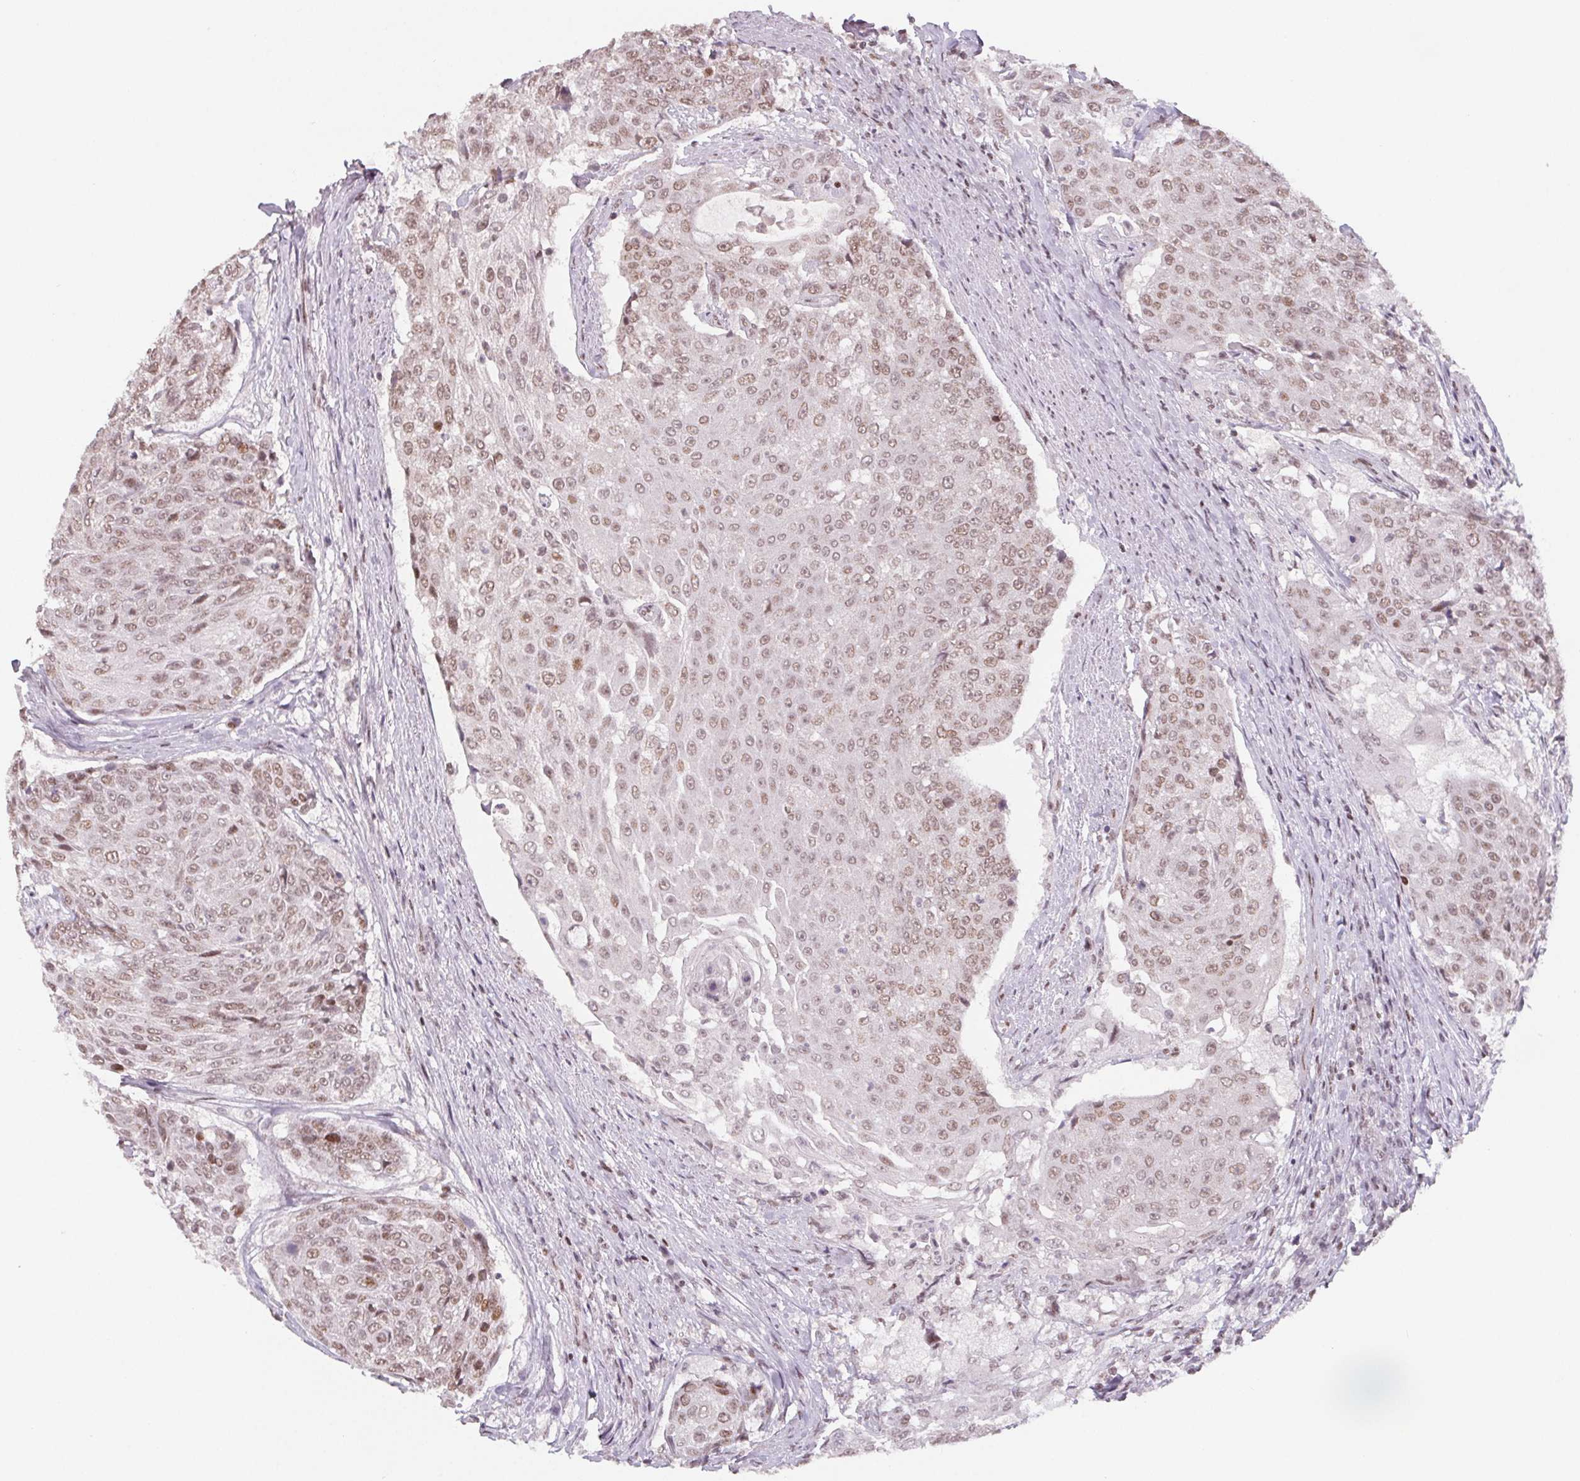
{"staining": {"intensity": "moderate", "quantity": ">75%", "location": "nuclear"}, "tissue": "urothelial cancer", "cell_type": "Tumor cells", "image_type": "cancer", "snomed": [{"axis": "morphology", "description": "Urothelial carcinoma, High grade"}, {"axis": "topography", "description": "Urinary bladder"}], "caption": "Brown immunohistochemical staining in human high-grade urothelial carcinoma exhibits moderate nuclear staining in approximately >75% of tumor cells.", "gene": "KMT2A", "patient": {"sex": "female", "age": 63}}